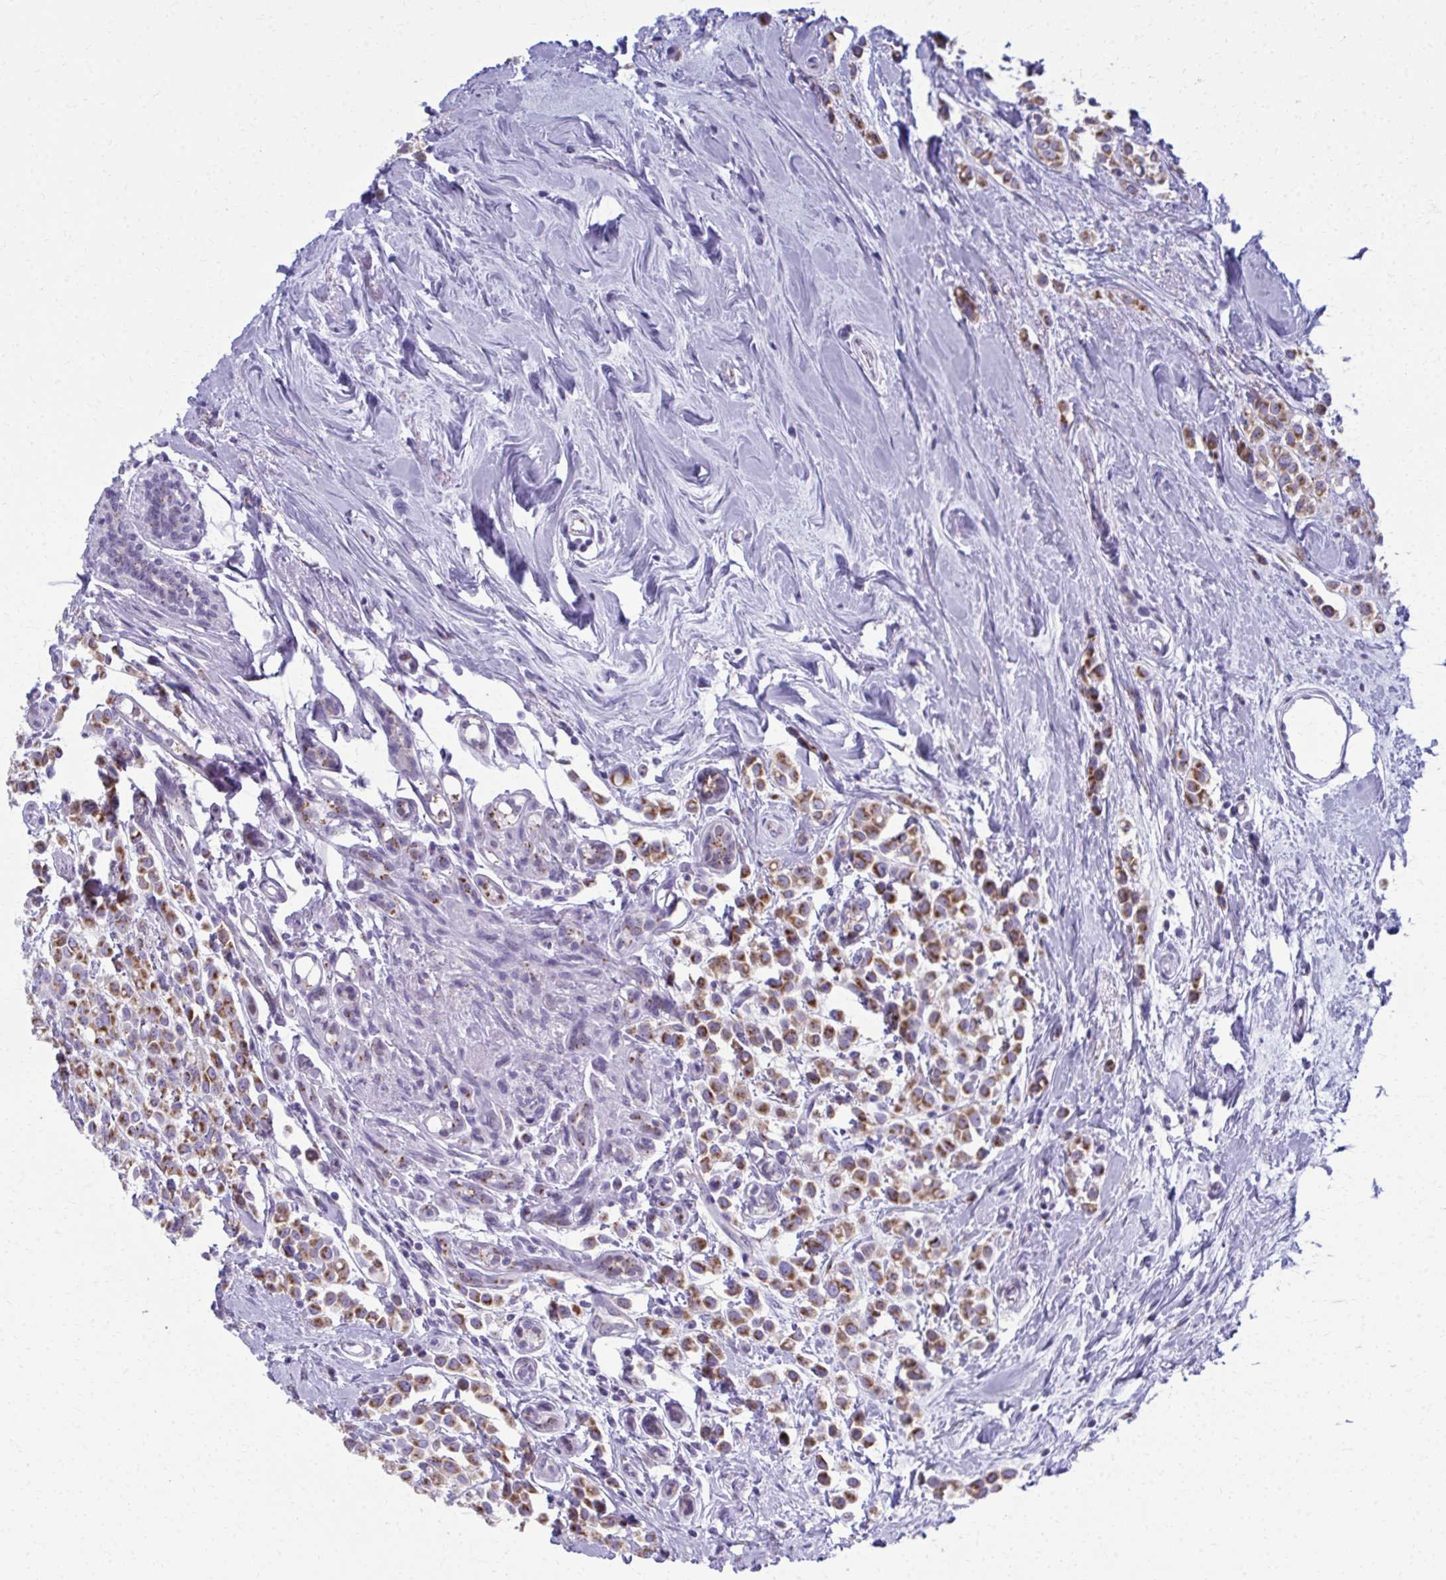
{"staining": {"intensity": "moderate", "quantity": ">75%", "location": "cytoplasmic/membranous"}, "tissue": "breast cancer", "cell_type": "Tumor cells", "image_type": "cancer", "snomed": [{"axis": "morphology", "description": "Lobular carcinoma"}, {"axis": "topography", "description": "Breast"}], "caption": "About >75% of tumor cells in breast lobular carcinoma show moderate cytoplasmic/membranous protein expression as visualized by brown immunohistochemical staining.", "gene": "SCLY", "patient": {"sex": "female", "age": 68}}